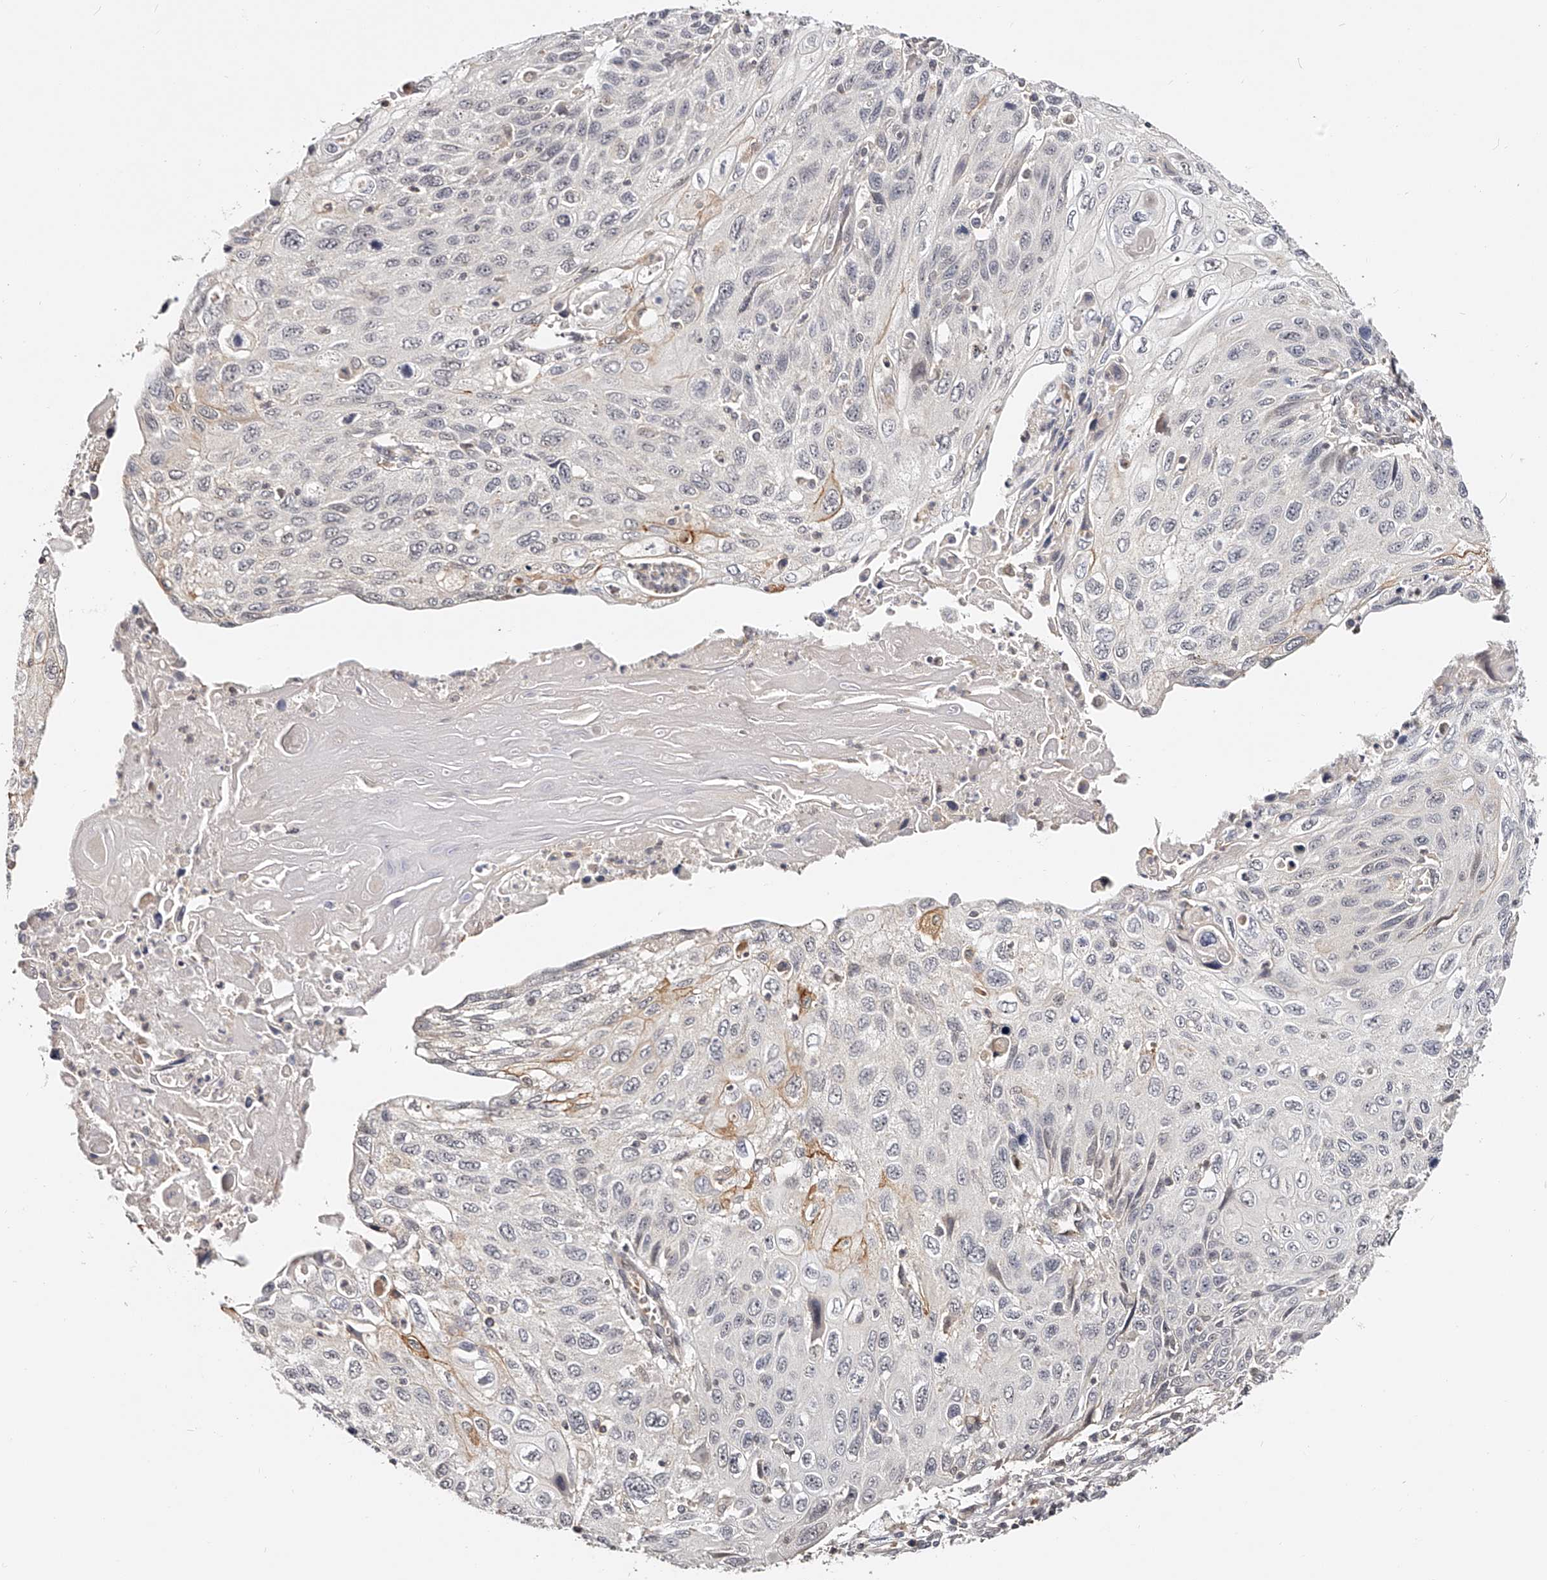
{"staining": {"intensity": "weak", "quantity": "<25%", "location": "cytoplasmic/membranous"}, "tissue": "cervical cancer", "cell_type": "Tumor cells", "image_type": "cancer", "snomed": [{"axis": "morphology", "description": "Squamous cell carcinoma, NOS"}, {"axis": "topography", "description": "Cervix"}], "caption": "Tumor cells are negative for brown protein staining in cervical cancer (squamous cell carcinoma).", "gene": "ZNF789", "patient": {"sex": "female", "age": 70}}